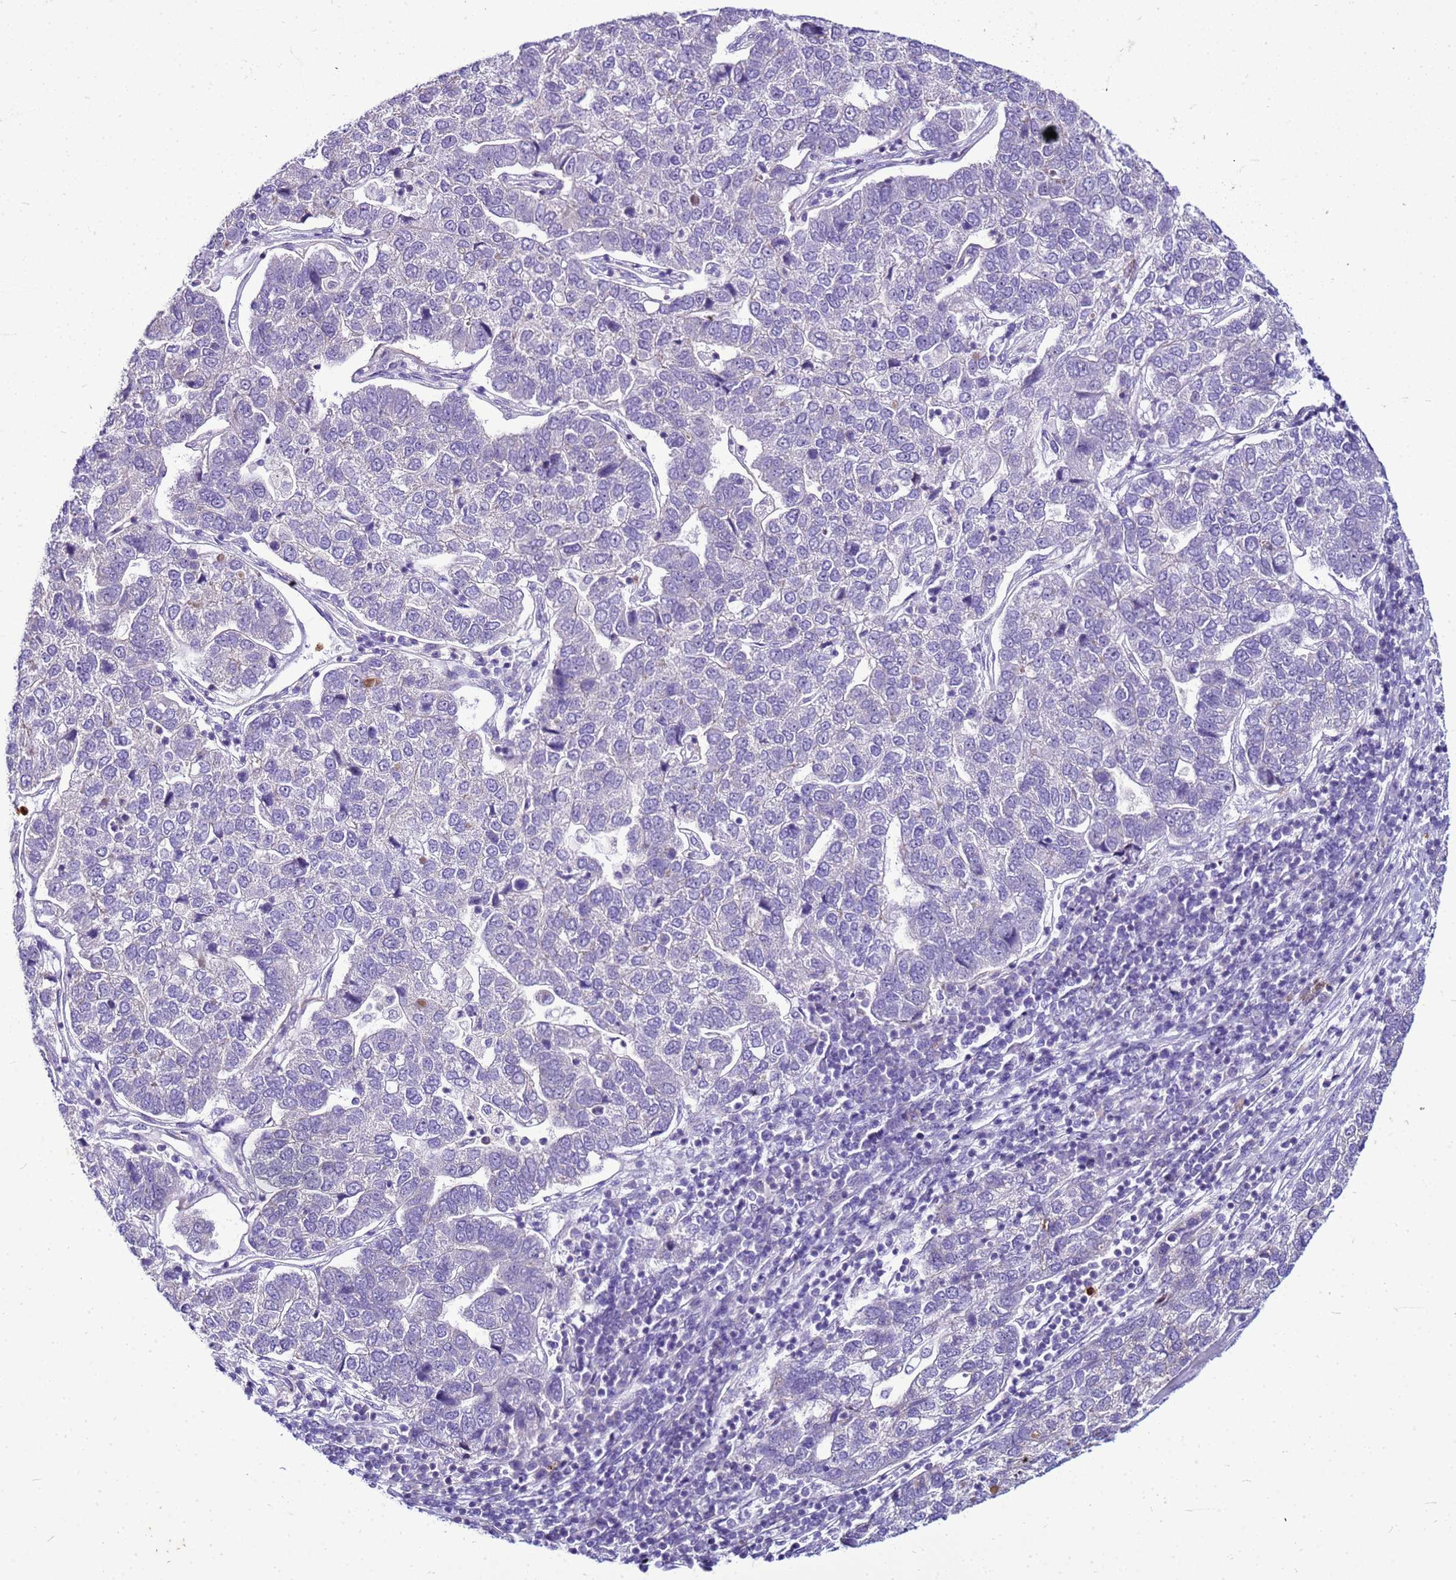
{"staining": {"intensity": "negative", "quantity": "none", "location": "none"}, "tissue": "pancreatic cancer", "cell_type": "Tumor cells", "image_type": "cancer", "snomed": [{"axis": "morphology", "description": "Adenocarcinoma, NOS"}, {"axis": "topography", "description": "Pancreas"}], "caption": "A photomicrograph of human adenocarcinoma (pancreatic) is negative for staining in tumor cells. (DAB (3,3'-diaminobenzidine) IHC visualized using brightfield microscopy, high magnification).", "gene": "VPS4B", "patient": {"sex": "female", "age": 61}}